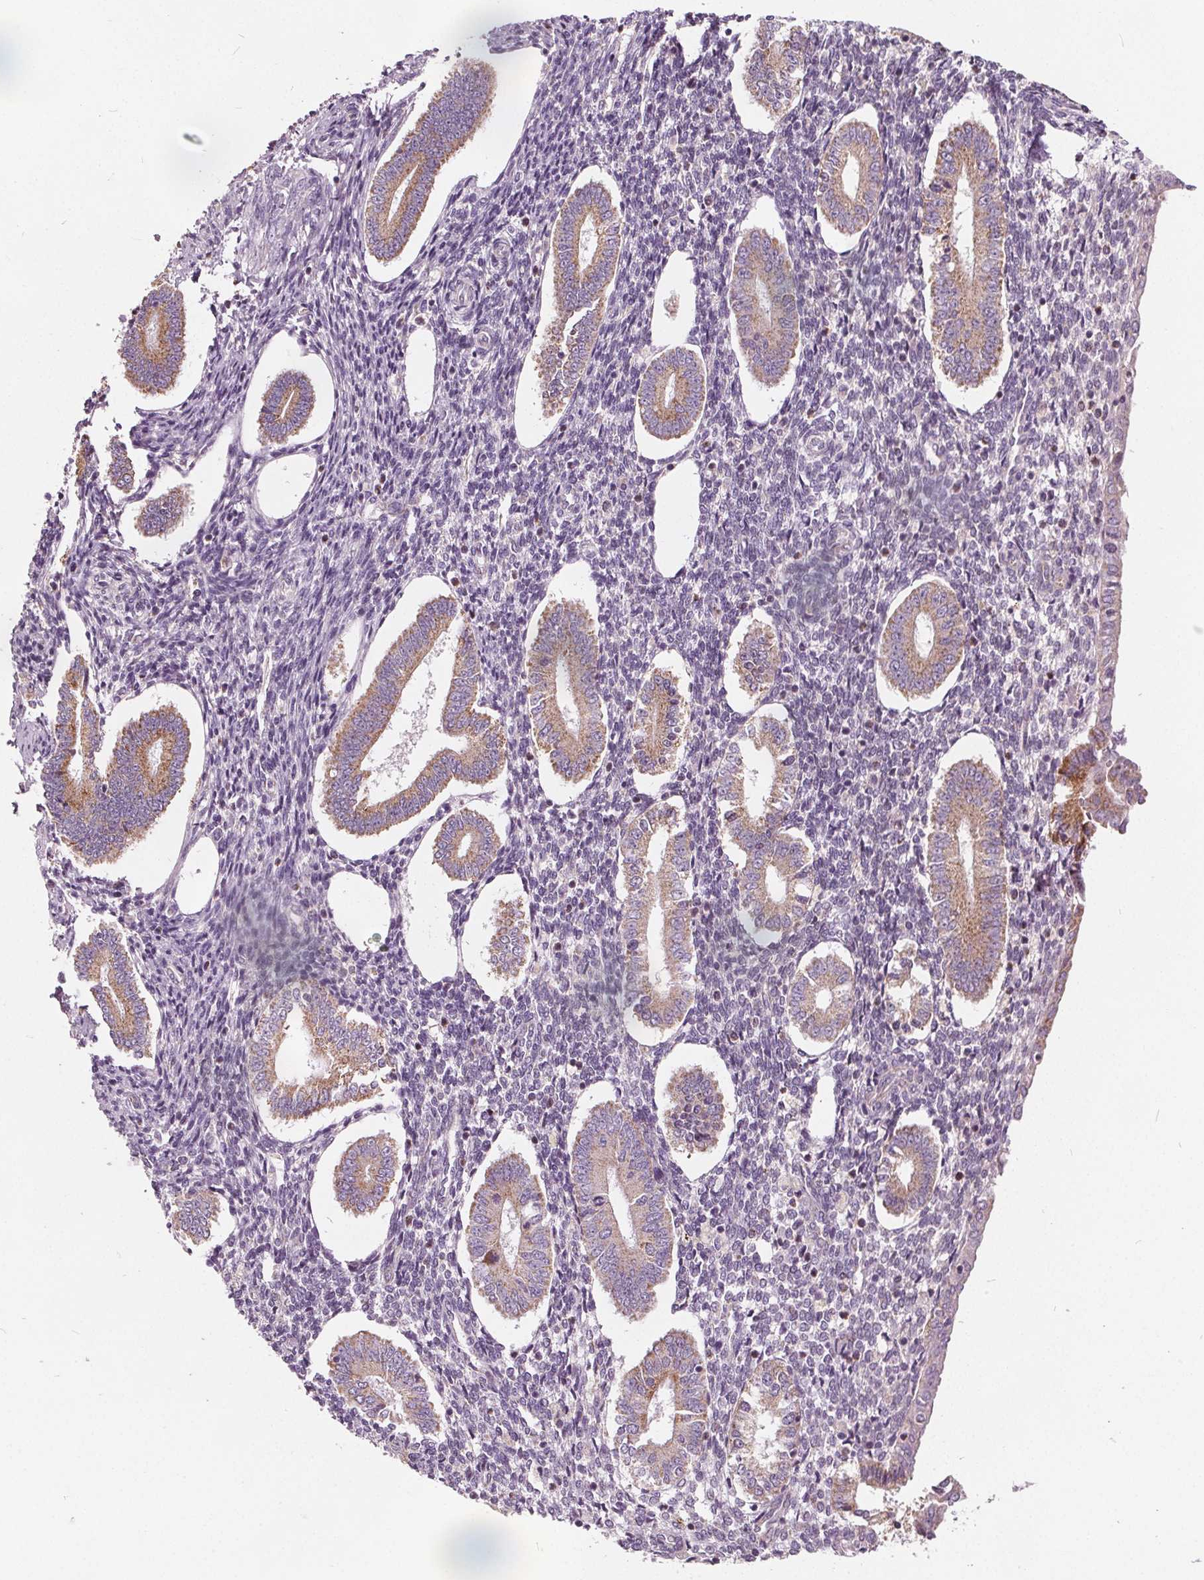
{"staining": {"intensity": "negative", "quantity": "none", "location": "none"}, "tissue": "endometrium", "cell_type": "Cells in endometrial stroma", "image_type": "normal", "snomed": [{"axis": "morphology", "description": "Normal tissue, NOS"}, {"axis": "topography", "description": "Endometrium"}], "caption": "This is an IHC histopathology image of unremarkable endometrium. There is no staining in cells in endometrial stroma.", "gene": "ECI2", "patient": {"sex": "female", "age": 40}}